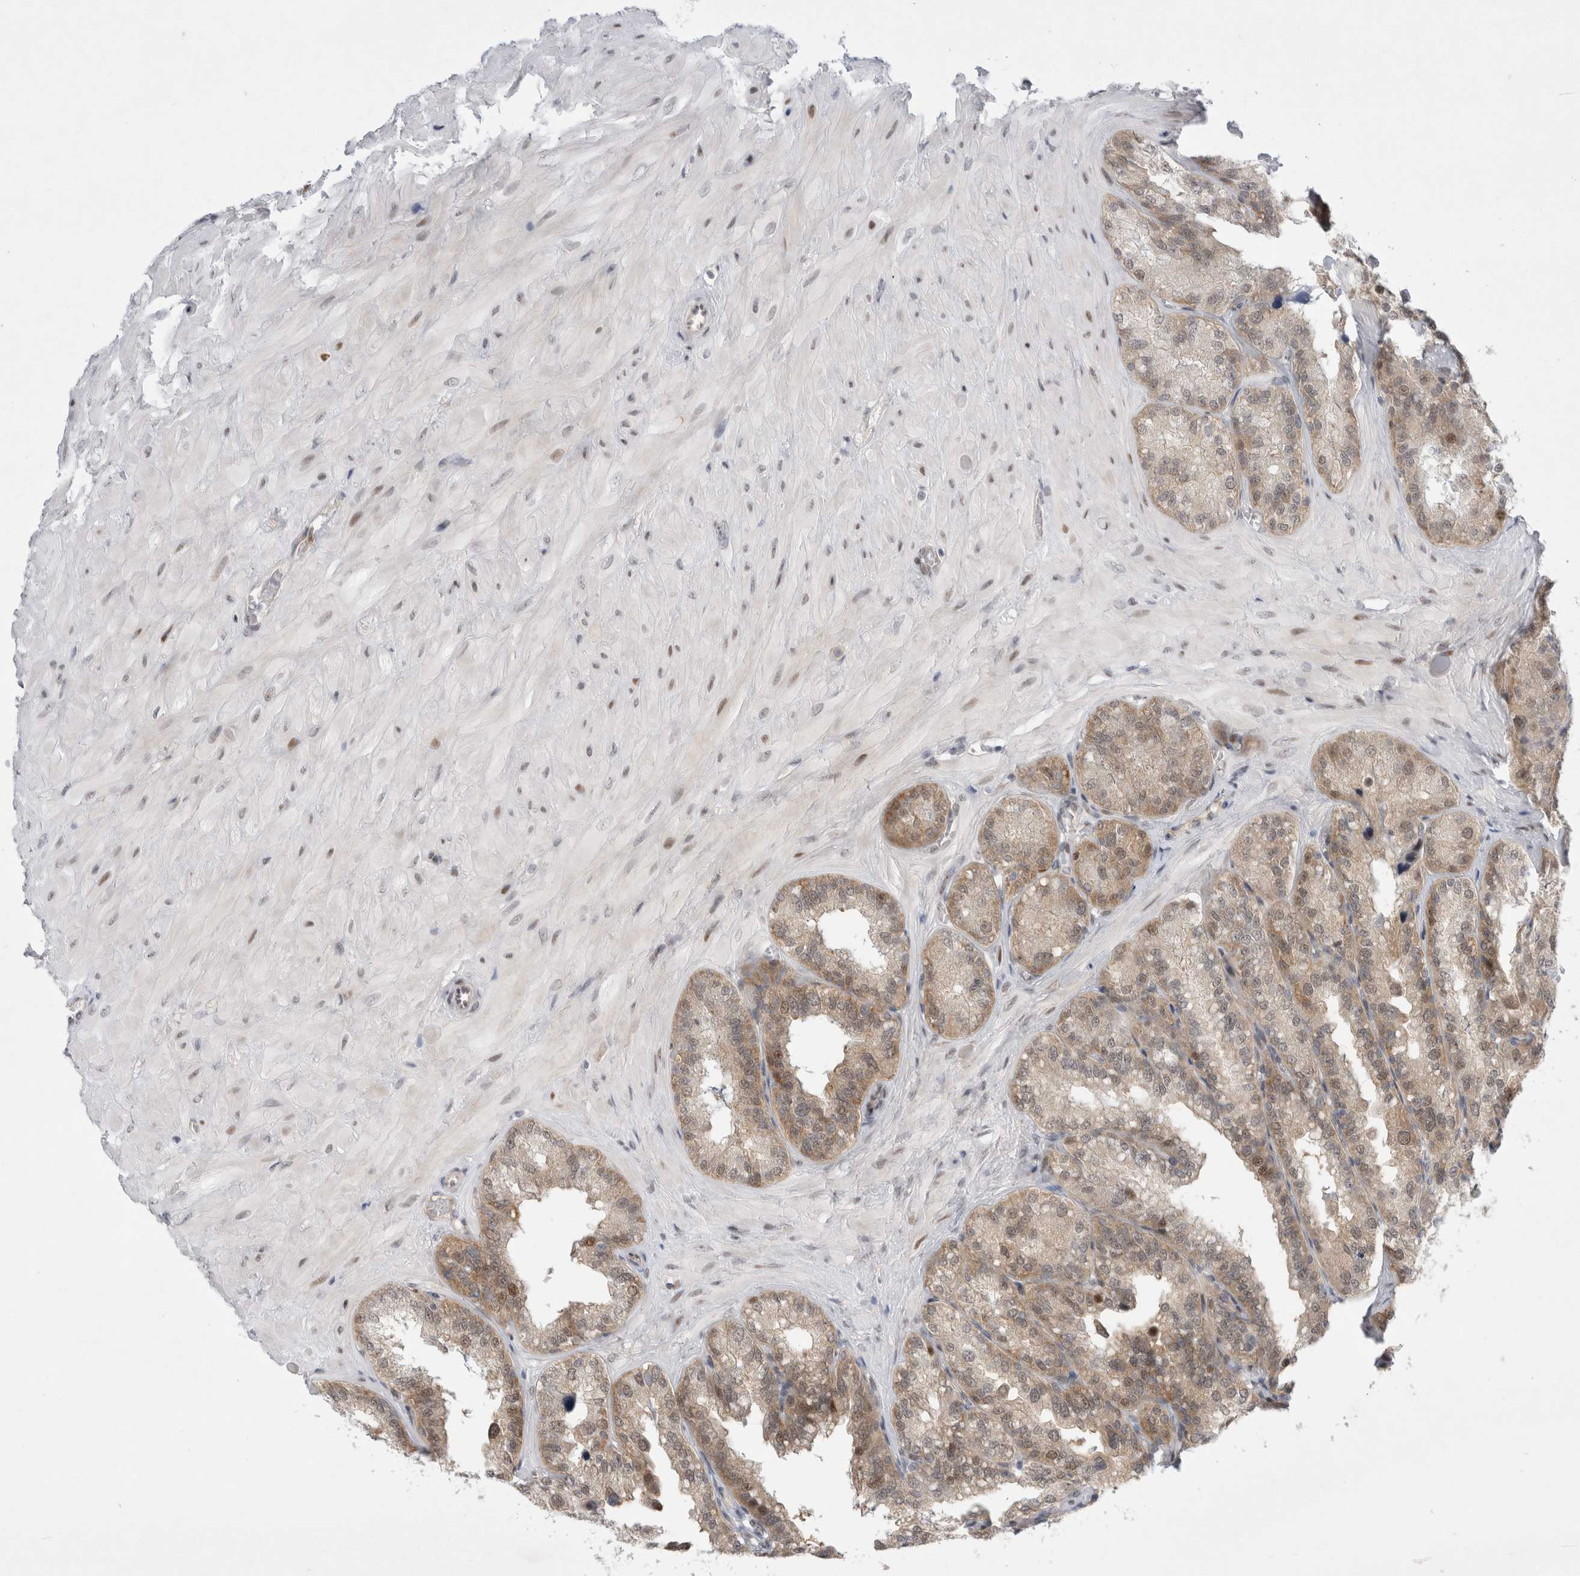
{"staining": {"intensity": "weak", "quantity": "25%-75%", "location": "cytoplasmic/membranous,nuclear"}, "tissue": "seminal vesicle", "cell_type": "Glandular cells", "image_type": "normal", "snomed": [{"axis": "morphology", "description": "Normal tissue, NOS"}, {"axis": "topography", "description": "Prostate"}, {"axis": "topography", "description": "Seminal veicle"}], "caption": "A brown stain highlights weak cytoplasmic/membranous,nuclear staining of a protein in glandular cells of unremarkable seminal vesicle. (IHC, brightfield microscopy, high magnification).", "gene": "WIPF2", "patient": {"sex": "male", "age": 51}}